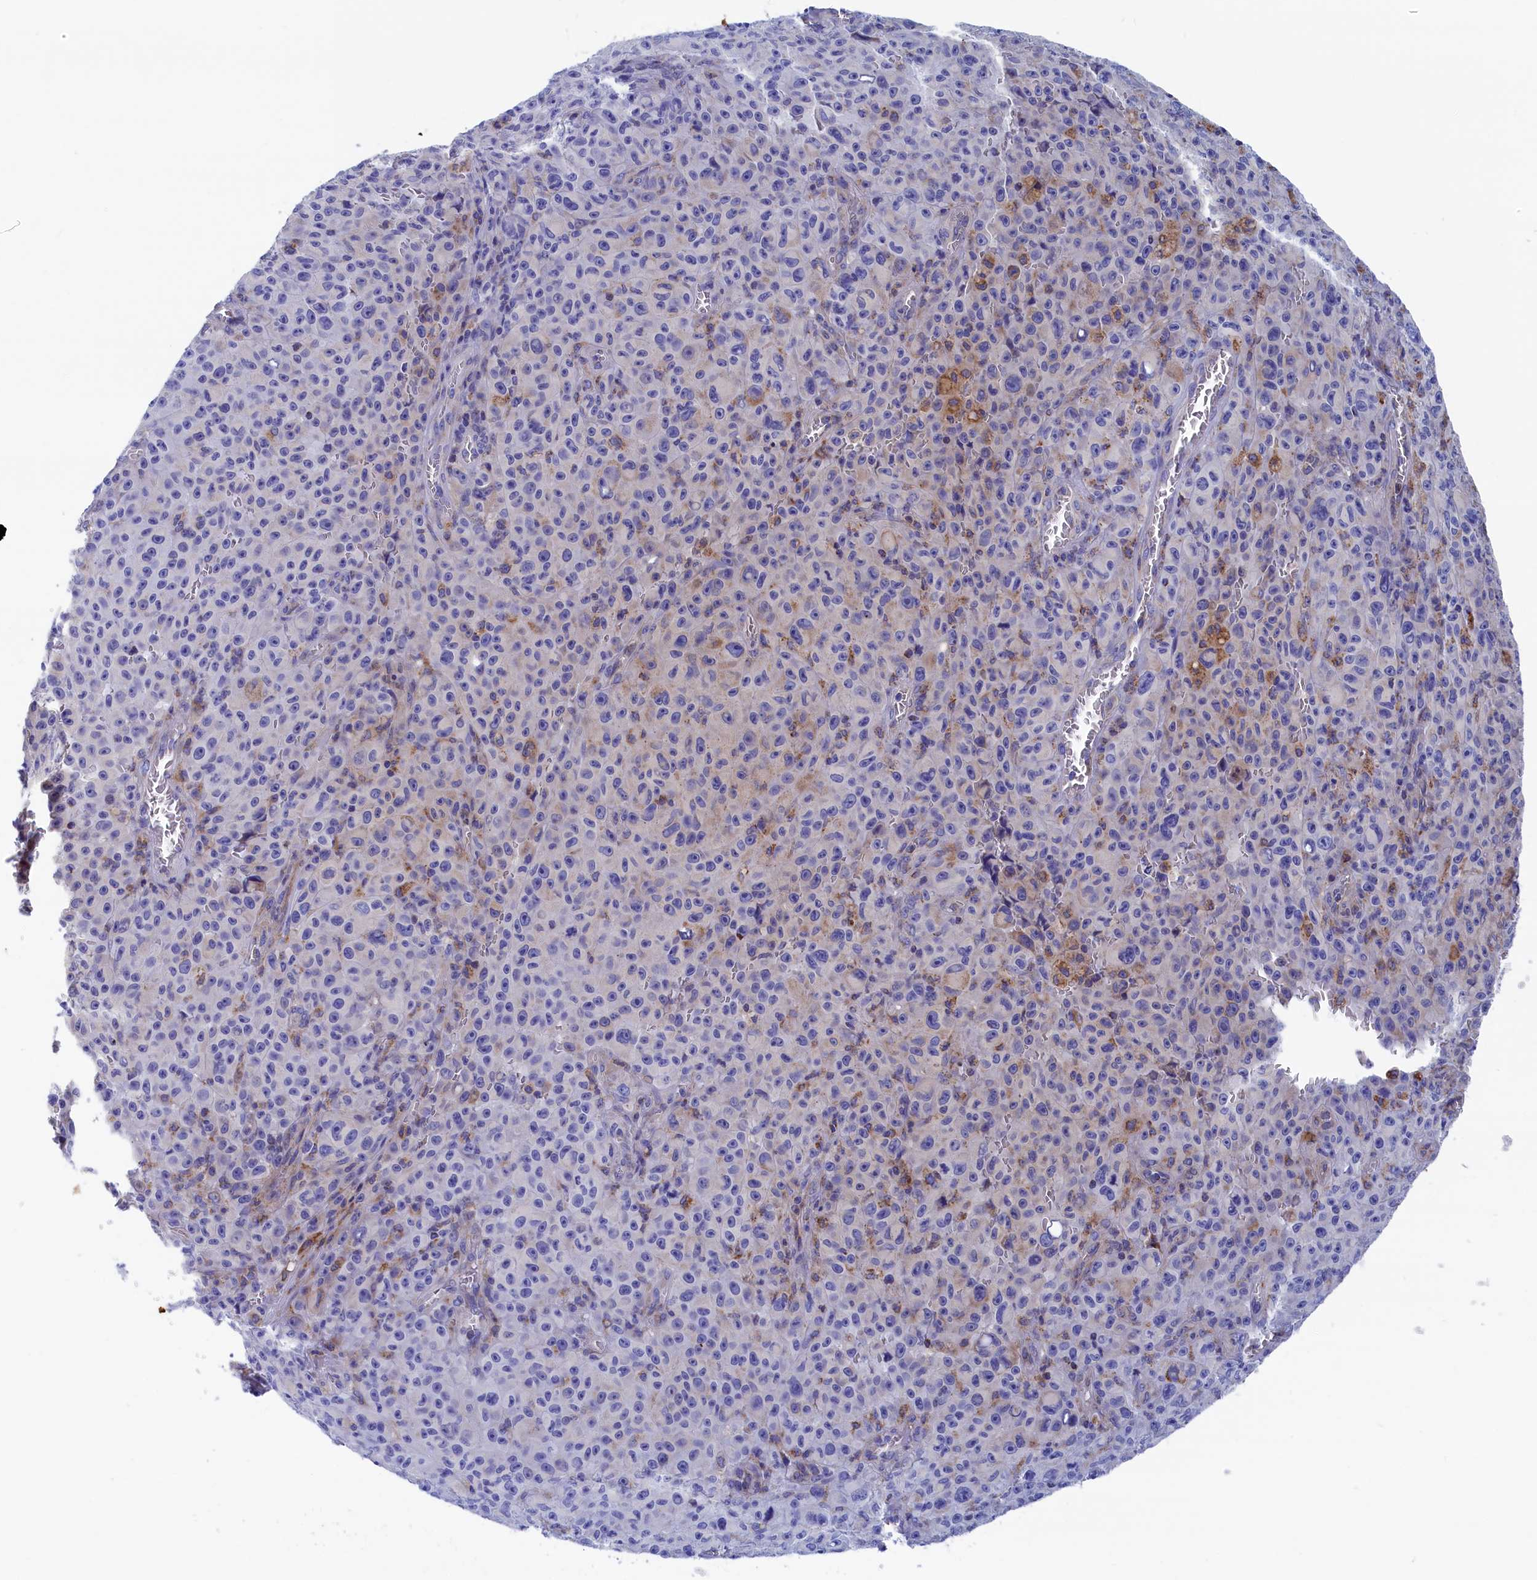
{"staining": {"intensity": "negative", "quantity": "none", "location": "none"}, "tissue": "melanoma", "cell_type": "Tumor cells", "image_type": "cancer", "snomed": [{"axis": "morphology", "description": "Malignant melanoma, NOS"}, {"axis": "topography", "description": "Skin"}], "caption": "Immunohistochemistry photomicrograph of human melanoma stained for a protein (brown), which demonstrates no staining in tumor cells.", "gene": "WDR83", "patient": {"sex": "female", "age": 82}}